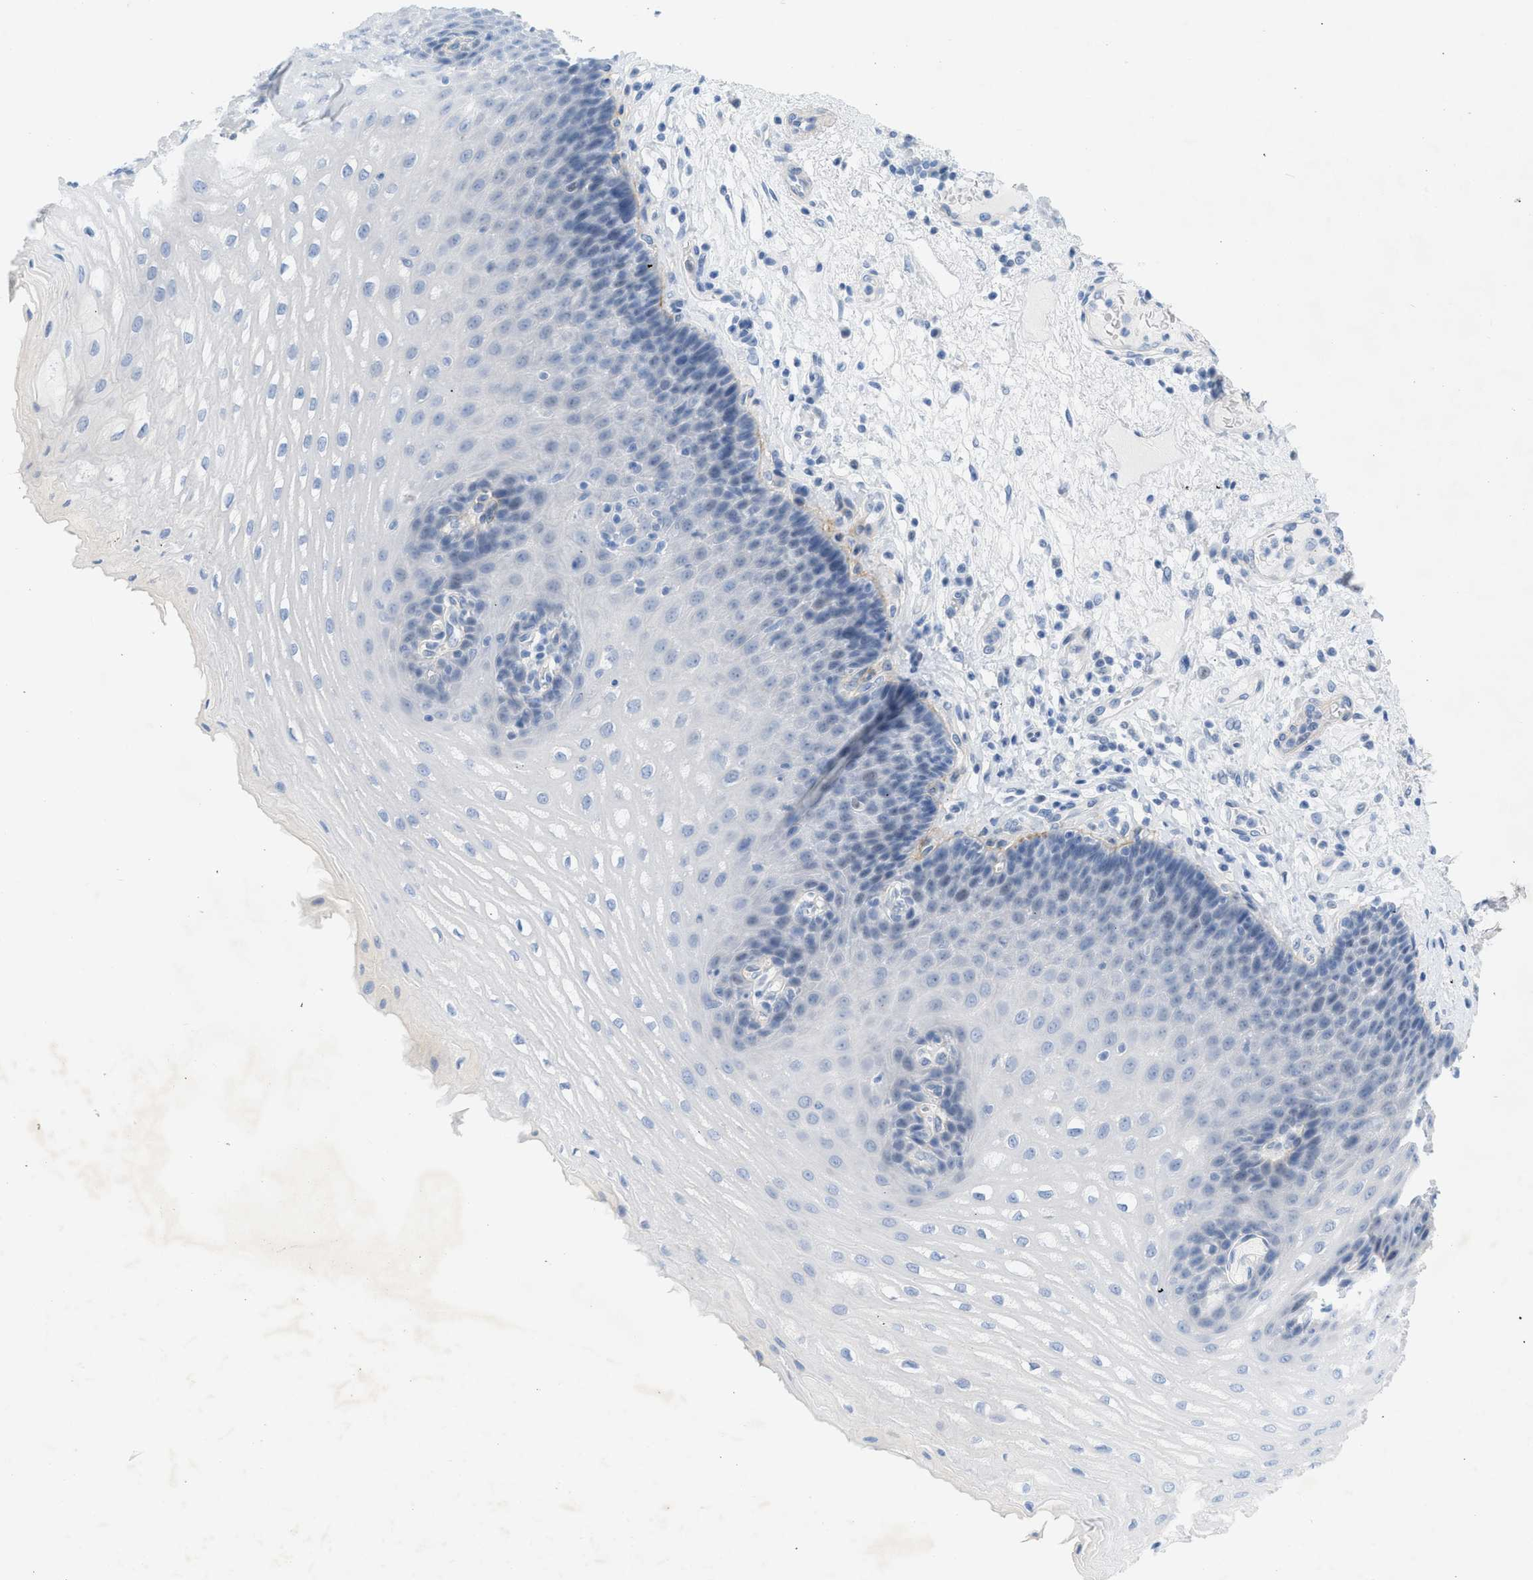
{"staining": {"intensity": "negative", "quantity": "none", "location": "none"}, "tissue": "esophagus", "cell_type": "Squamous epithelial cells", "image_type": "normal", "snomed": [{"axis": "morphology", "description": "Normal tissue, NOS"}, {"axis": "topography", "description": "Esophagus"}], "caption": "High power microscopy micrograph of an immunohistochemistry (IHC) micrograph of normal esophagus, revealing no significant positivity in squamous epithelial cells. Brightfield microscopy of IHC stained with DAB (brown) and hematoxylin (blue), captured at high magnification.", "gene": "HLTF", "patient": {"sex": "male", "age": 54}}